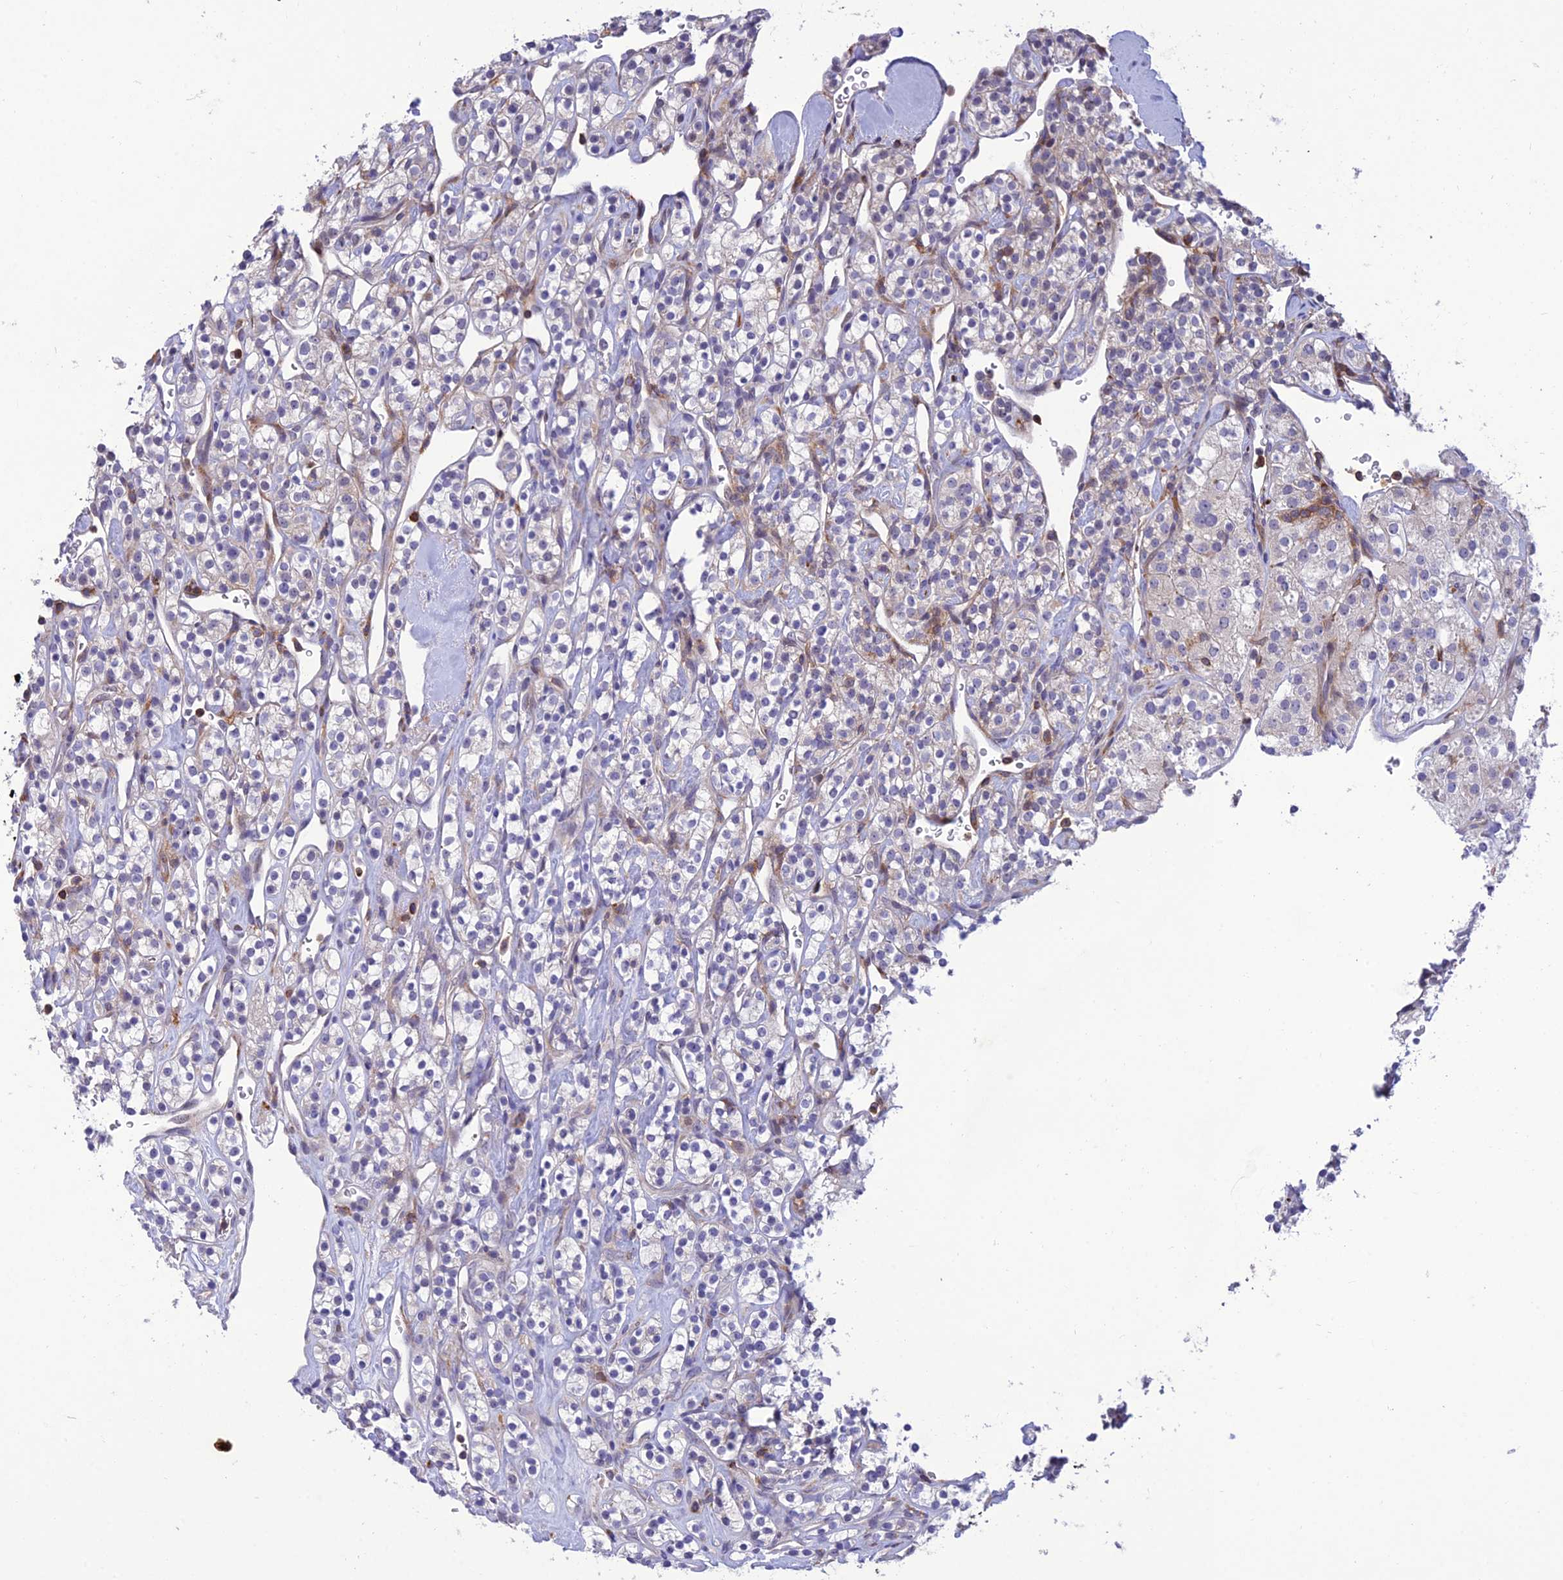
{"staining": {"intensity": "negative", "quantity": "none", "location": "none"}, "tissue": "renal cancer", "cell_type": "Tumor cells", "image_type": "cancer", "snomed": [{"axis": "morphology", "description": "Adenocarcinoma, NOS"}, {"axis": "topography", "description": "Kidney"}], "caption": "Immunohistochemical staining of renal adenocarcinoma exhibits no significant positivity in tumor cells.", "gene": "FAM76A", "patient": {"sex": "male", "age": 77}}